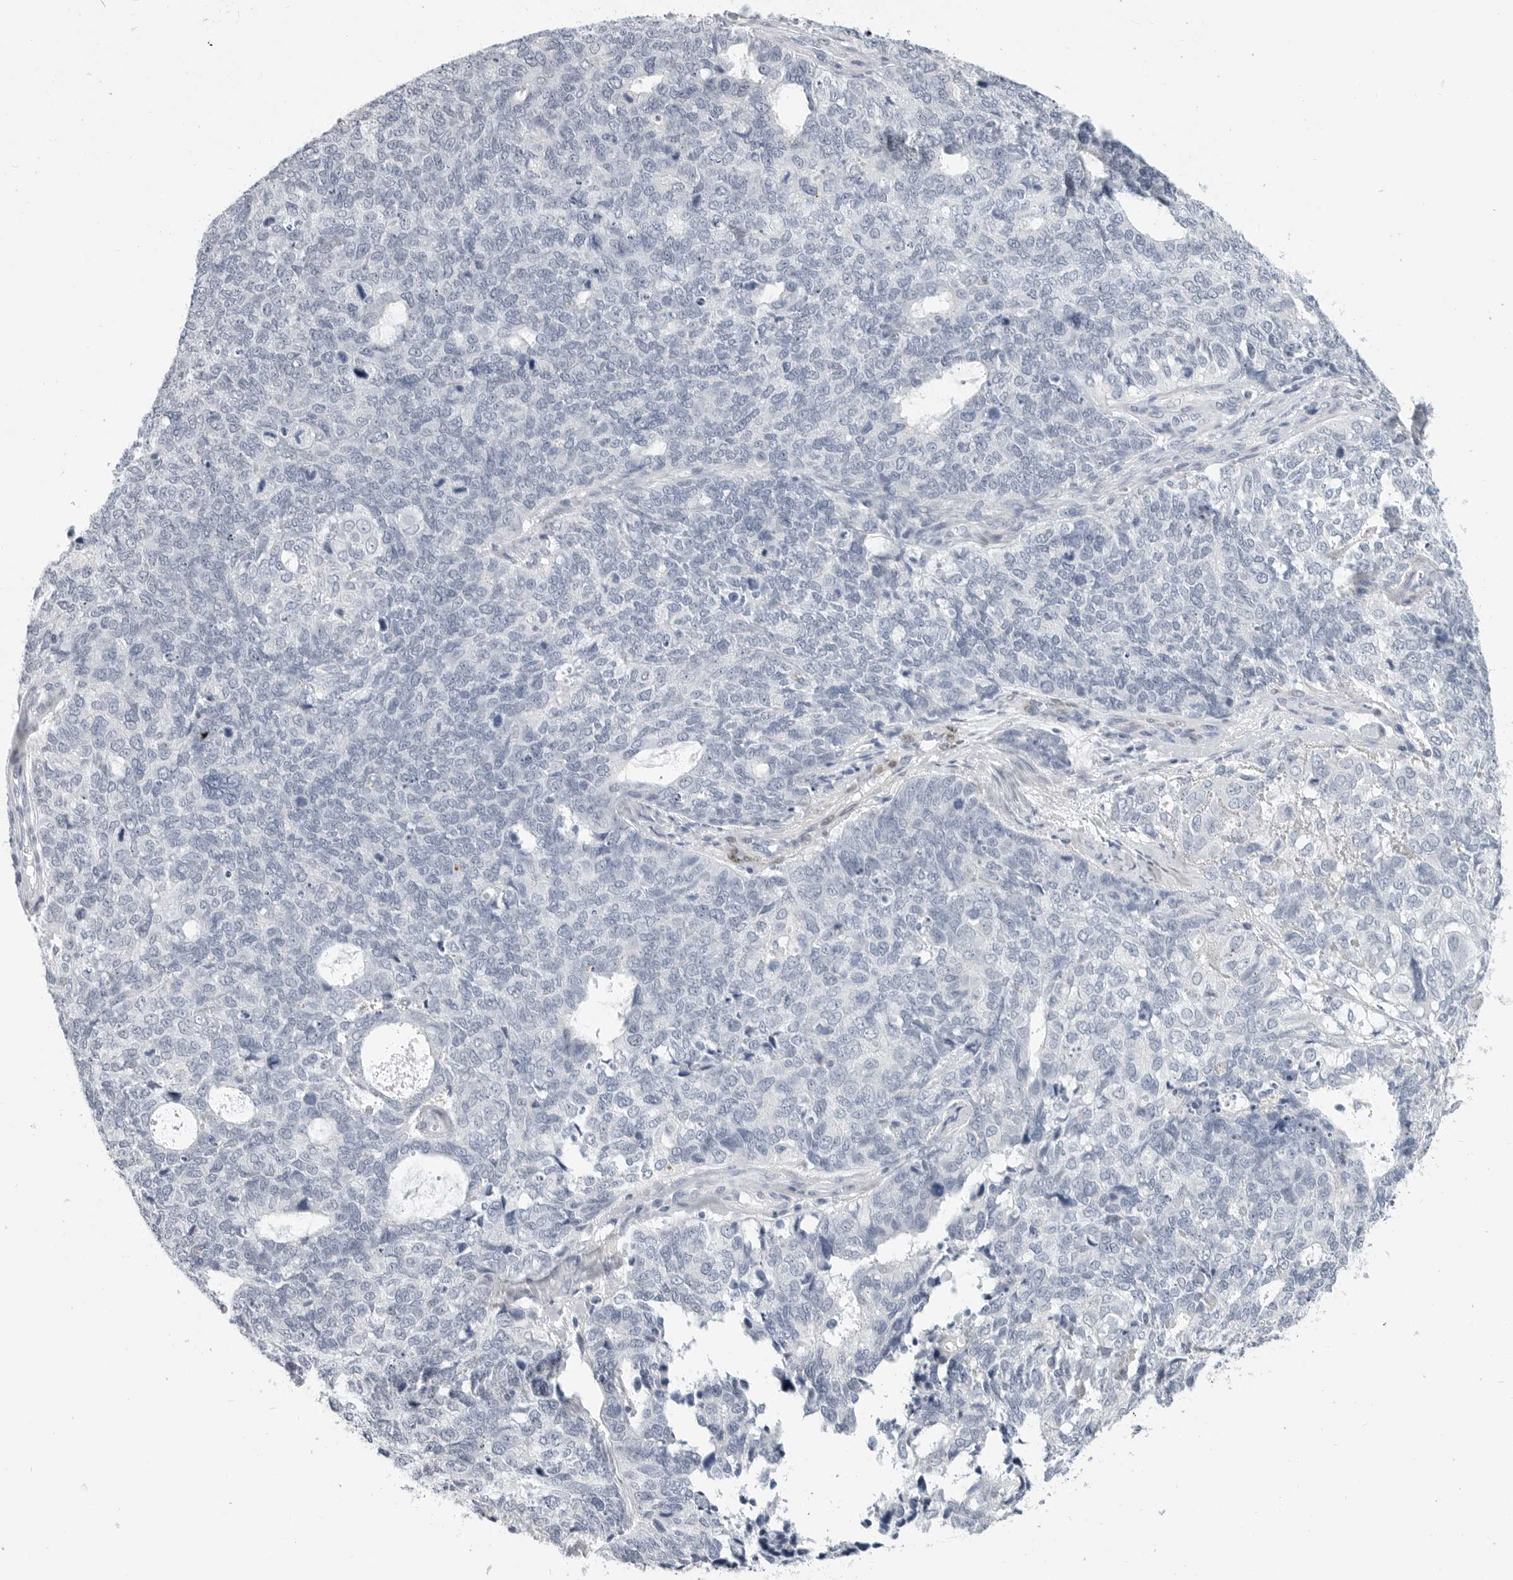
{"staining": {"intensity": "negative", "quantity": "none", "location": "none"}, "tissue": "cervical cancer", "cell_type": "Tumor cells", "image_type": "cancer", "snomed": [{"axis": "morphology", "description": "Squamous cell carcinoma, NOS"}, {"axis": "topography", "description": "Cervix"}], "caption": "Immunohistochemistry photomicrograph of cervical squamous cell carcinoma stained for a protein (brown), which shows no expression in tumor cells.", "gene": "PLN", "patient": {"sex": "female", "age": 63}}